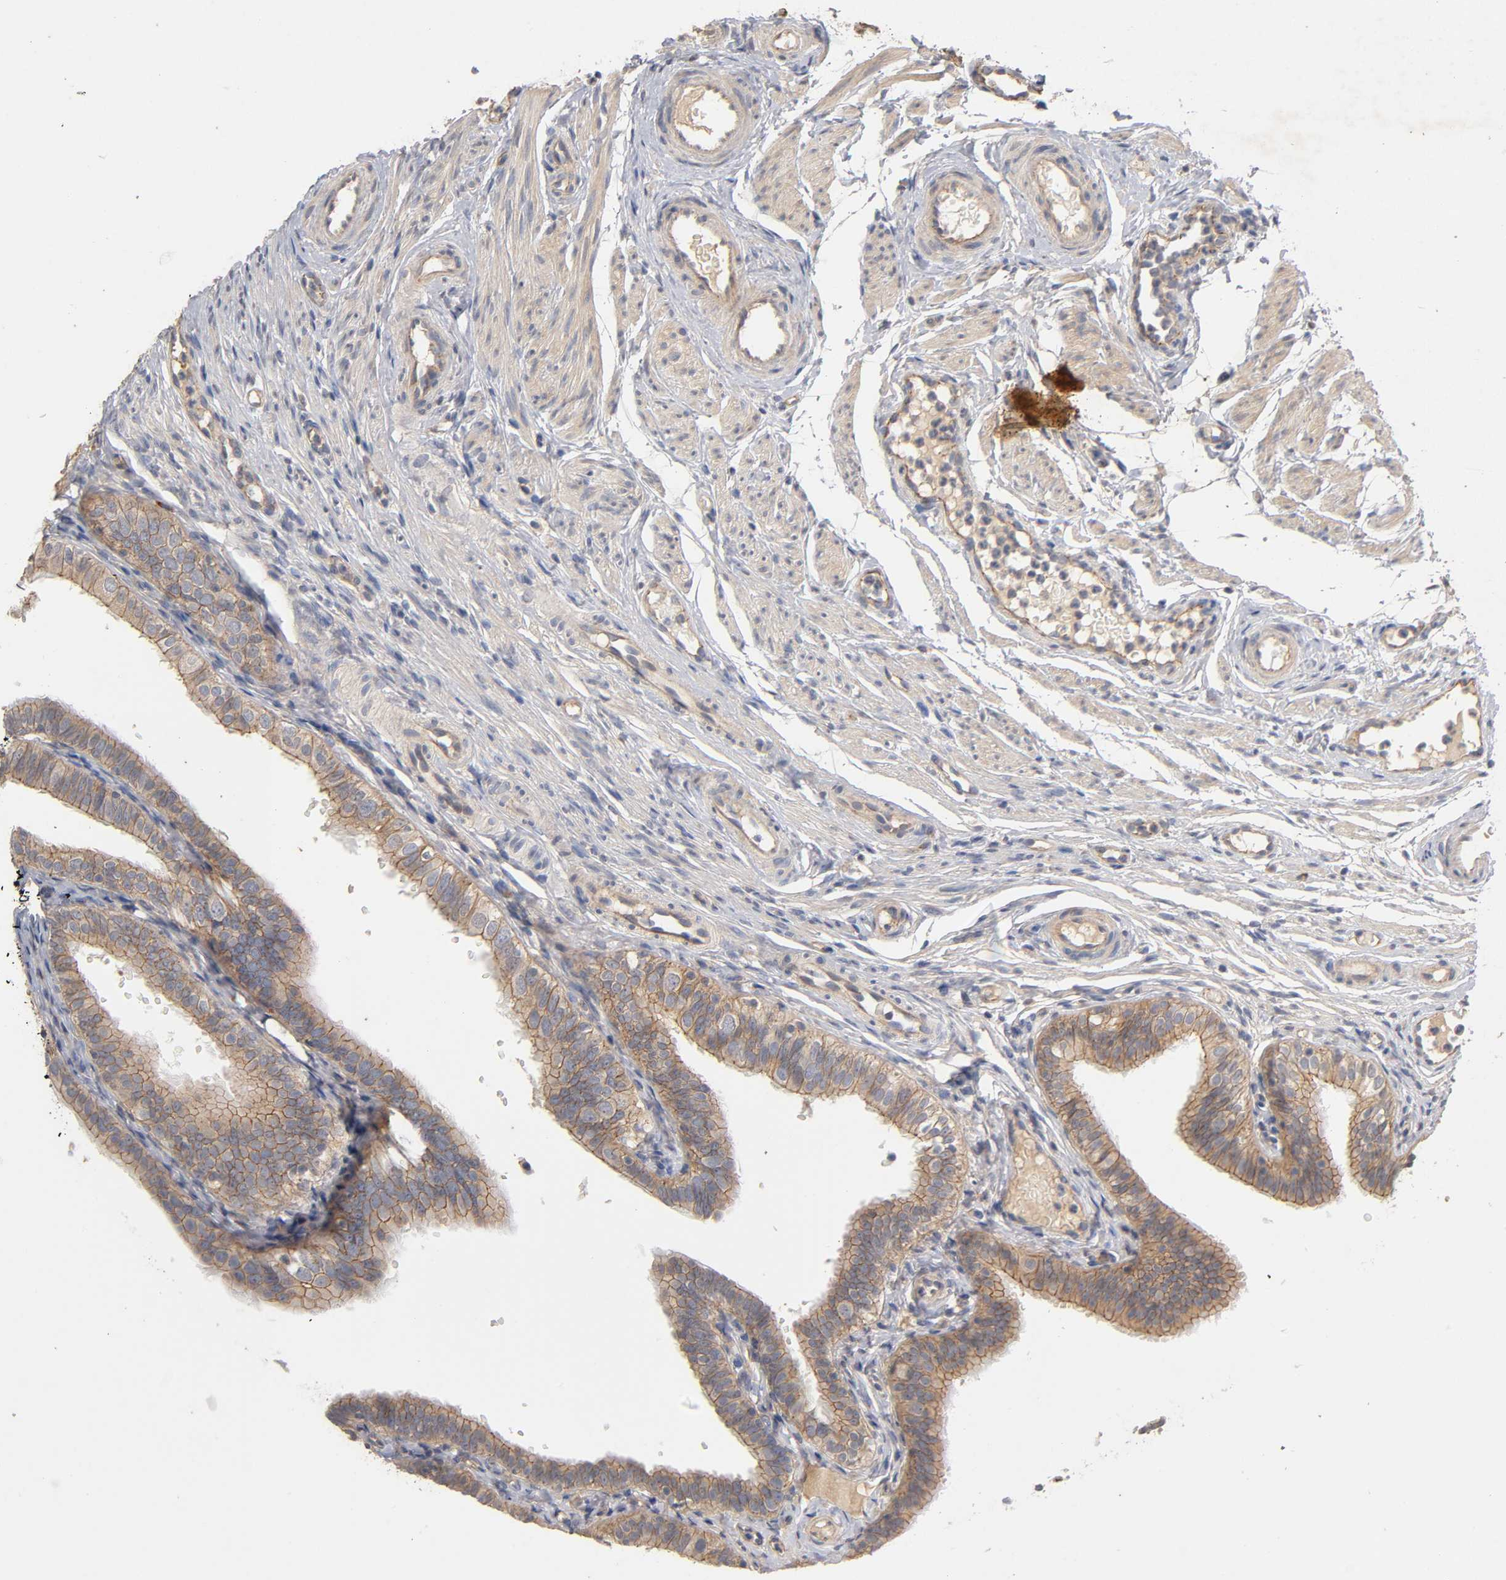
{"staining": {"intensity": "moderate", "quantity": ">75%", "location": "cytoplasmic/membranous"}, "tissue": "fallopian tube", "cell_type": "Glandular cells", "image_type": "normal", "snomed": [{"axis": "morphology", "description": "Normal tissue, NOS"}, {"axis": "morphology", "description": "Dermoid, NOS"}, {"axis": "topography", "description": "Fallopian tube"}], "caption": "About >75% of glandular cells in normal human fallopian tube reveal moderate cytoplasmic/membranous protein positivity as visualized by brown immunohistochemical staining.", "gene": "PDZD11", "patient": {"sex": "female", "age": 33}}